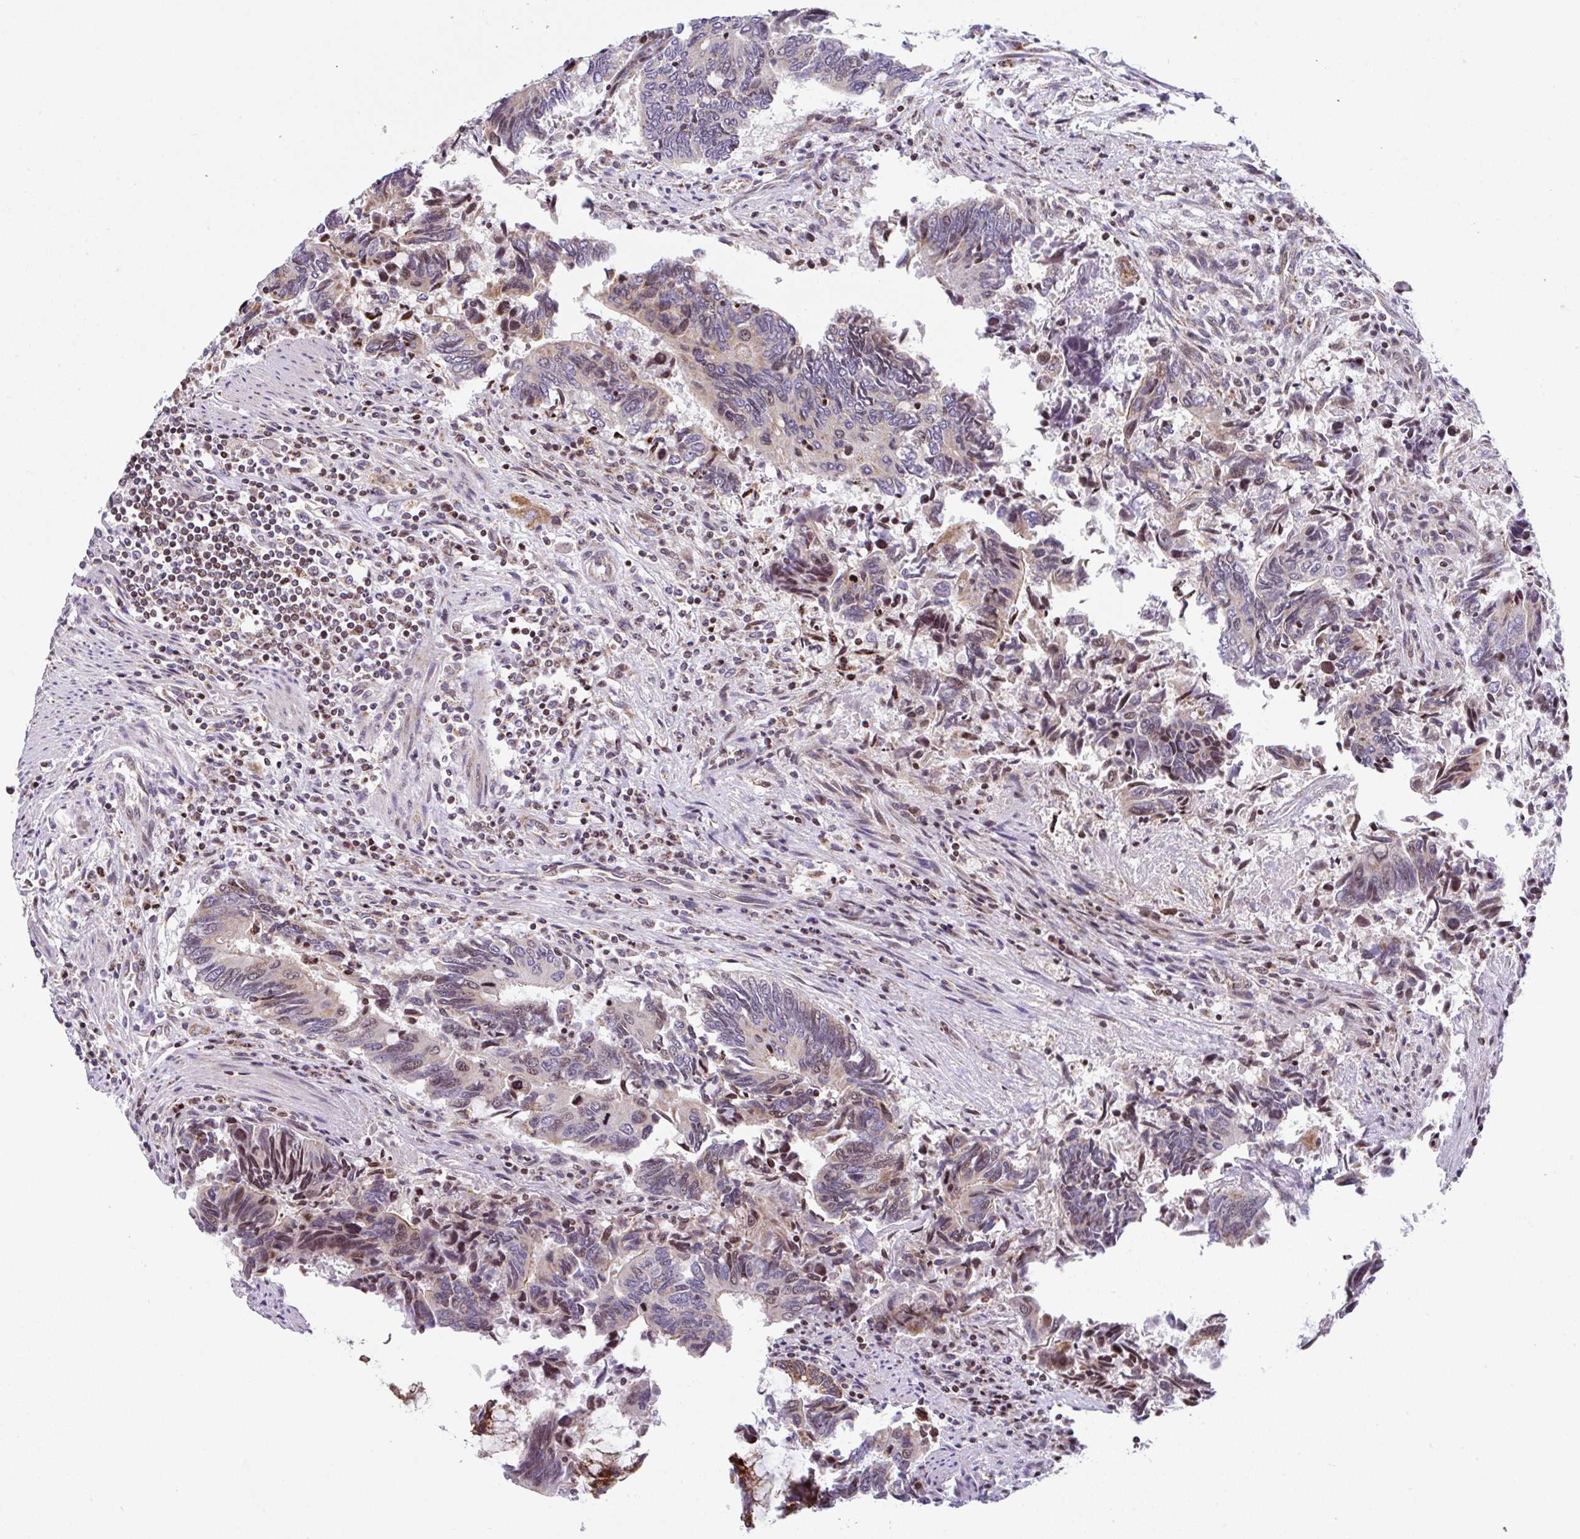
{"staining": {"intensity": "moderate", "quantity": "25%-75%", "location": "cytoplasmic/membranous,nuclear"}, "tissue": "colorectal cancer", "cell_type": "Tumor cells", "image_type": "cancer", "snomed": [{"axis": "morphology", "description": "Adenocarcinoma, NOS"}, {"axis": "topography", "description": "Colon"}], "caption": "Immunohistochemistry (IHC) of human colorectal cancer displays medium levels of moderate cytoplasmic/membranous and nuclear expression in about 25%-75% of tumor cells. (DAB = brown stain, brightfield microscopy at high magnification).", "gene": "FIGNL1", "patient": {"sex": "male", "age": 87}}